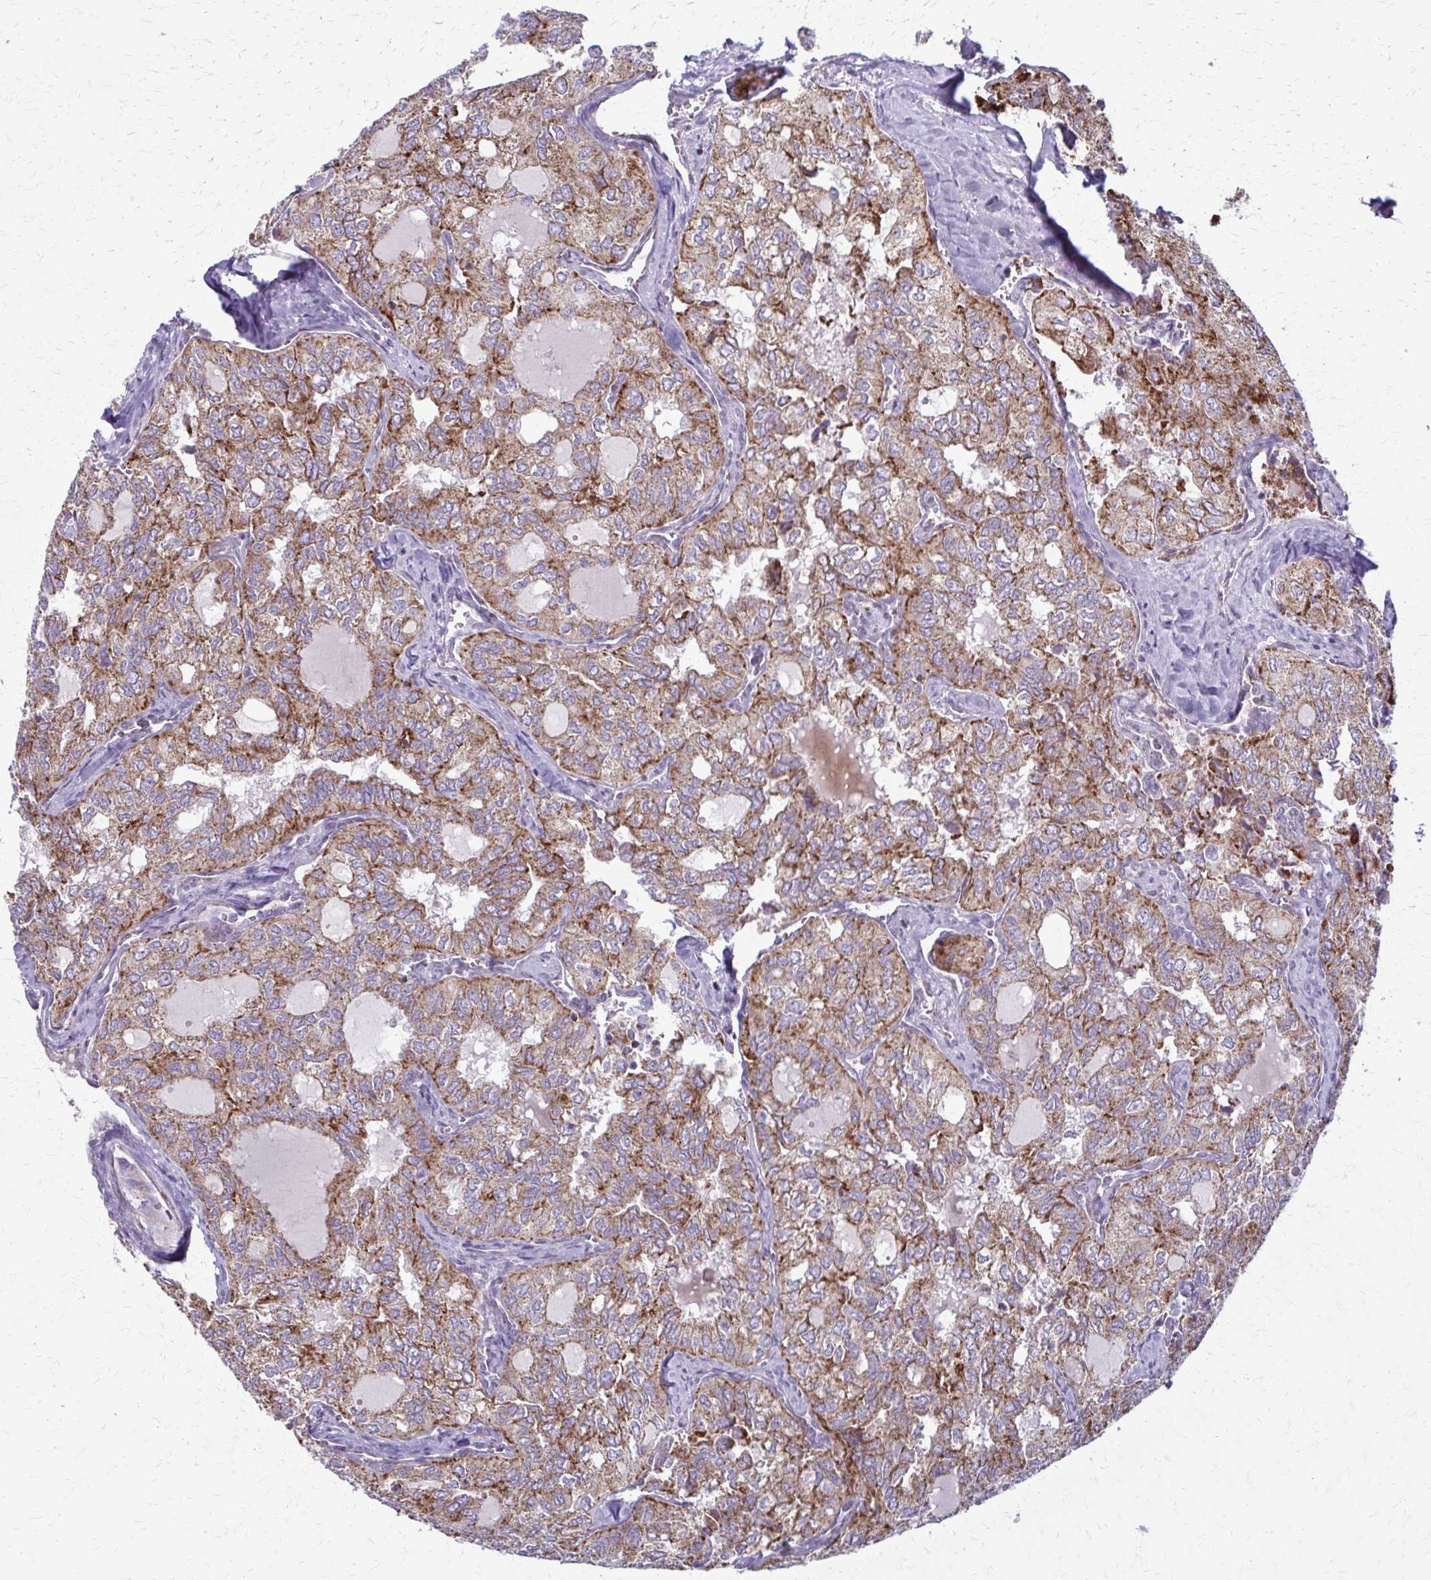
{"staining": {"intensity": "moderate", "quantity": ">75%", "location": "cytoplasmic/membranous"}, "tissue": "thyroid cancer", "cell_type": "Tumor cells", "image_type": "cancer", "snomed": [{"axis": "morphology", "description": "Follicular adenoma carcinoma, NOS"}, {"axis": "topography", "description": "Thyroid gland"}], "caption": "IHC image of neoplastic tissue: human follicular adenoma carcinoma (thyroid) stained using immunohistochemistry demonstrates medium levels of moderate protein expression localized specifically in the cytoplasmic/membranous of tumor cells, appearing as a cytoplasmic/membranous brown color.", "gene": "TVP23A", "patient": {"sex": "male", "age": 75}}